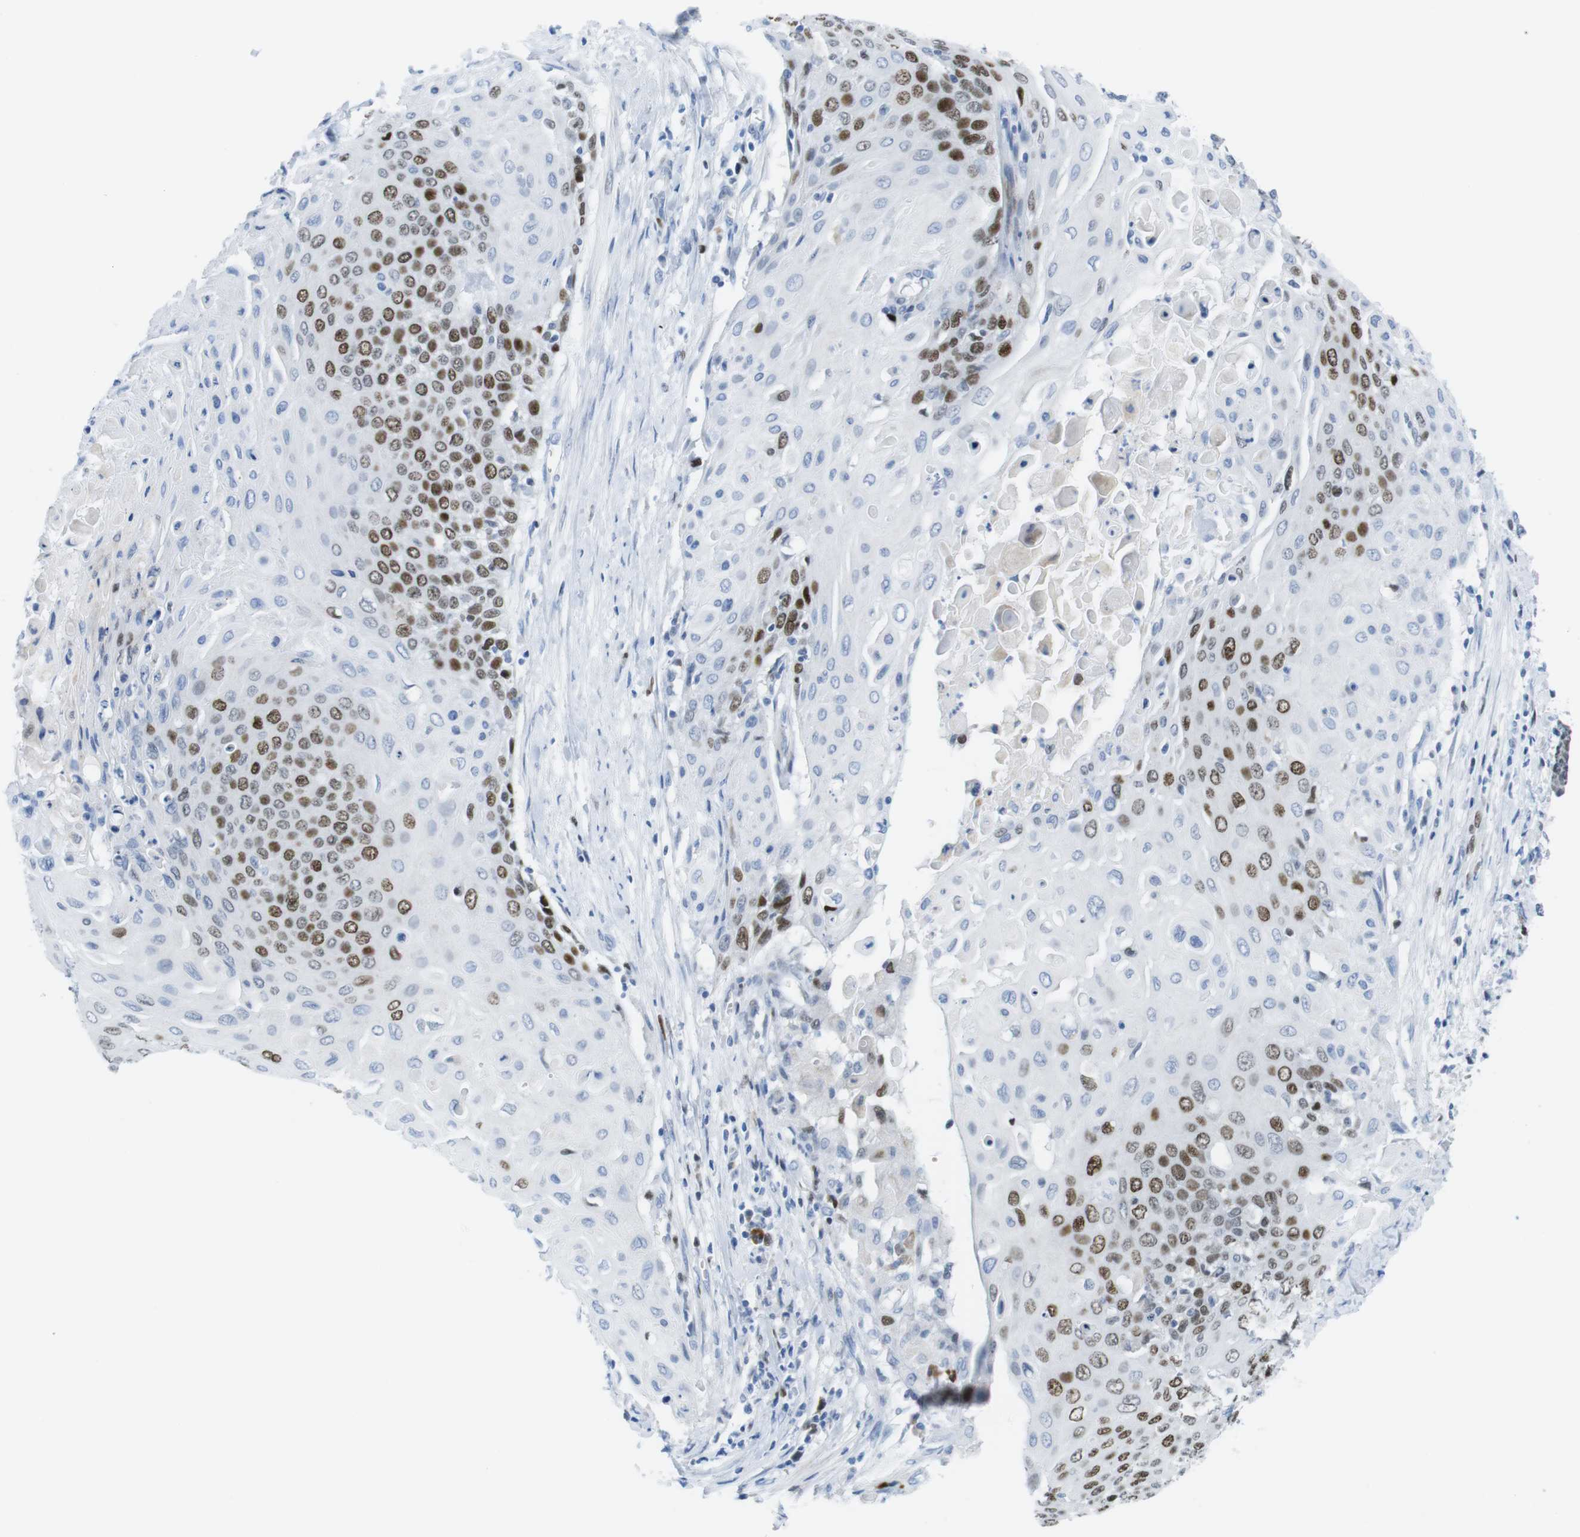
{"staining": {"intensity": "moderate", "quantity": "25%-75%", "location": "nuclear"}, "tissue": "cervical cancer", "cell_type": "Tumor cells", "image_type": "cancer", "snomed": [{"axis": "morphology", "description": "Squamous cell carcinoma, NOS"}, {"axis": "topography", "description": "Cervix"}], "caption": "The photomicrograph exhibits immunohistochemical staining of cervical squamous cell carcinoma. There is moderate nuclear staining is appreciated in approximately 25%-75% of tumor cells.", "gene": "CHAF1A", "patient": {"sex": "female", "age": 39}}